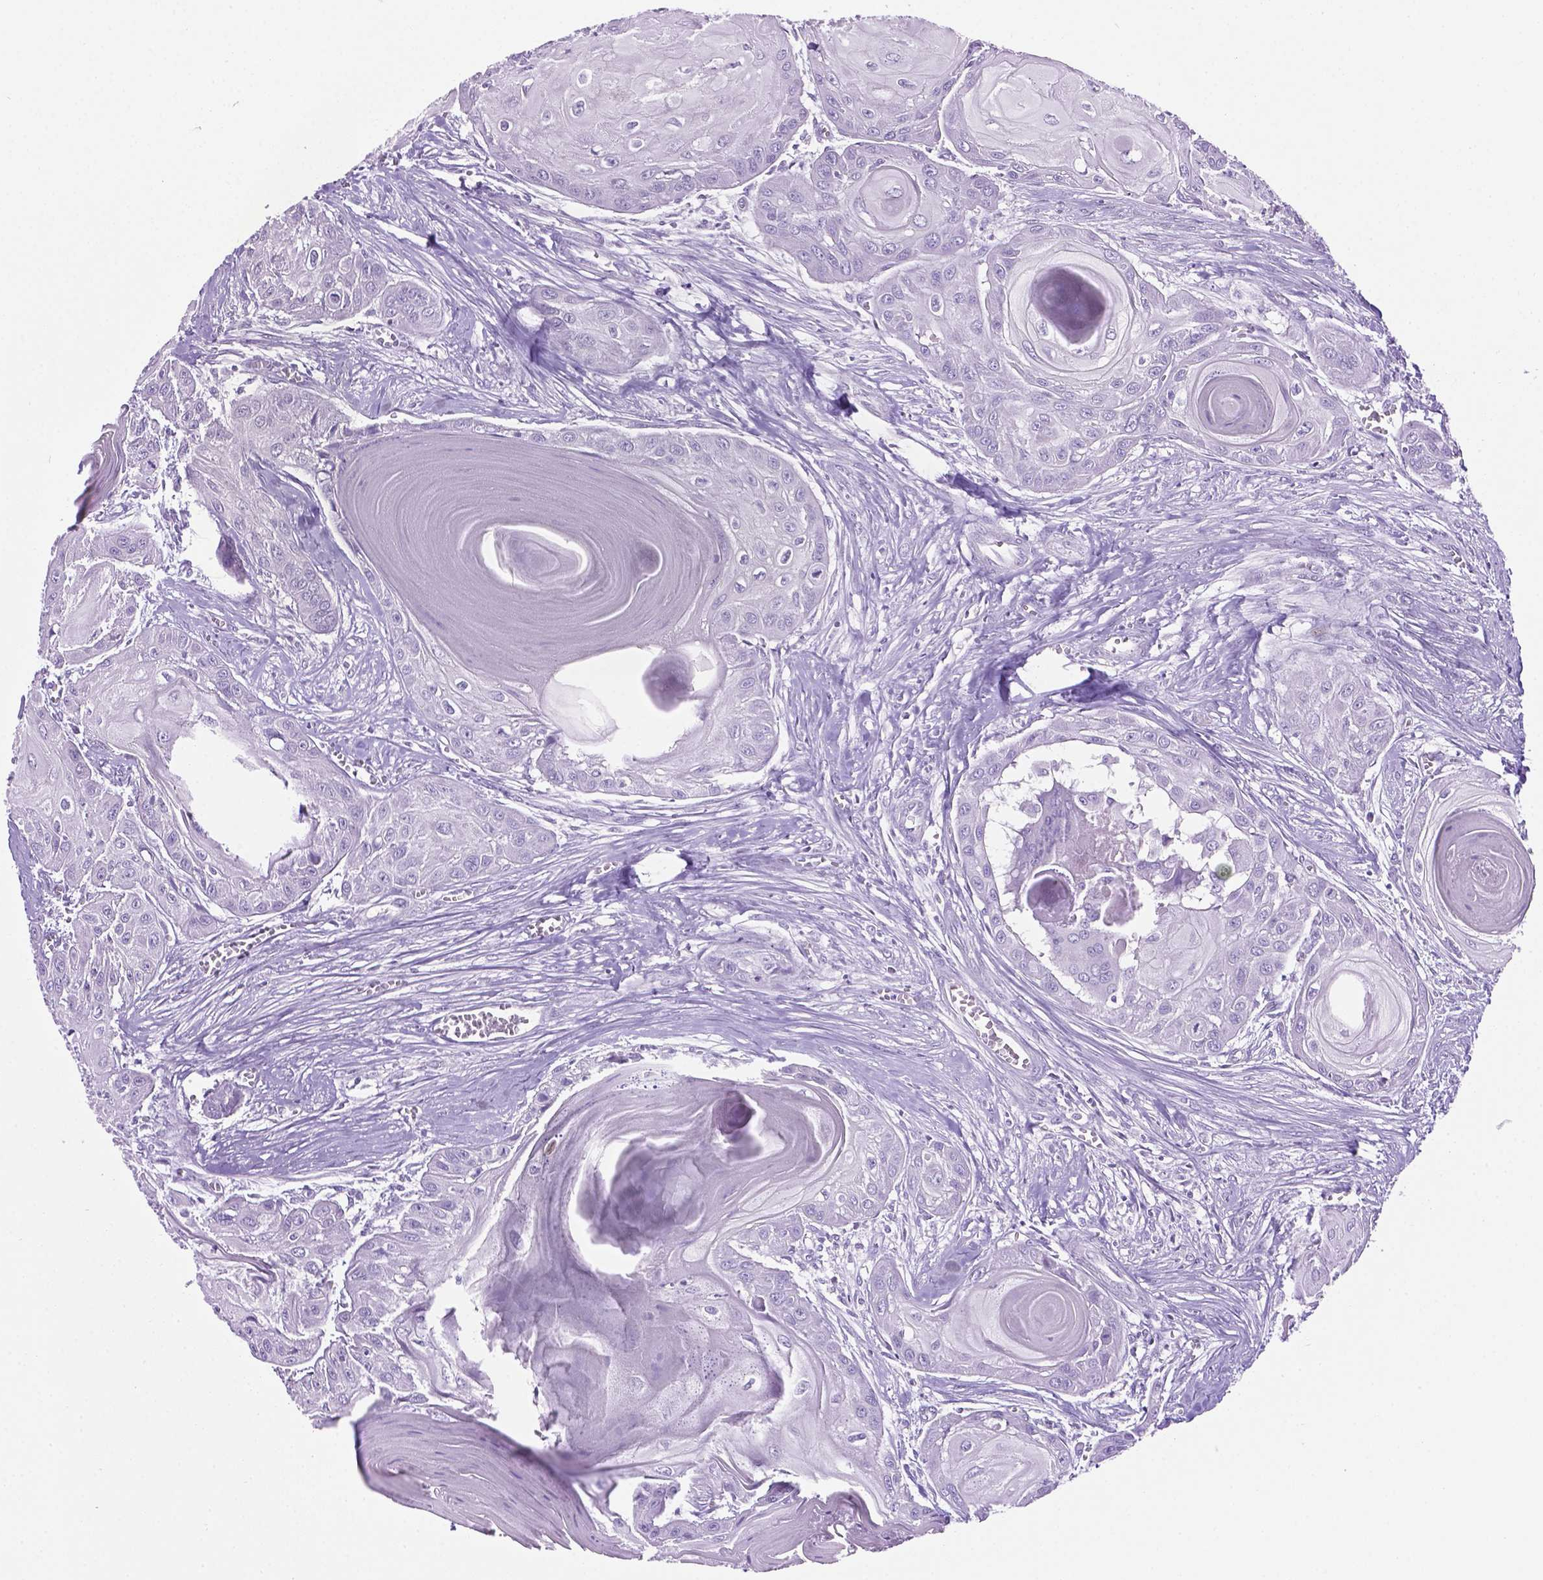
{"staining": {"intensity": "negative", "quantity": "none", "location": "none"}, "tissue": "head and neck cancer", "cell_type": "Tumor cells", "image_type": "cancer", "snomed": [{"axis": "morphology", "description": "Squamous cell carcinoma, NOS"}, {"axis": "topography", "description": "Oral tissue"}, {"axis": "topography", "description": "Head-Neck"}], "caption": "The IHC histopathology image has no significant expression in tumor cells of head and neck cancer (squamous cell carcinoma) tissue.", "gene": "C17orf107", "patient": {"sex": "male", "age": 71}}